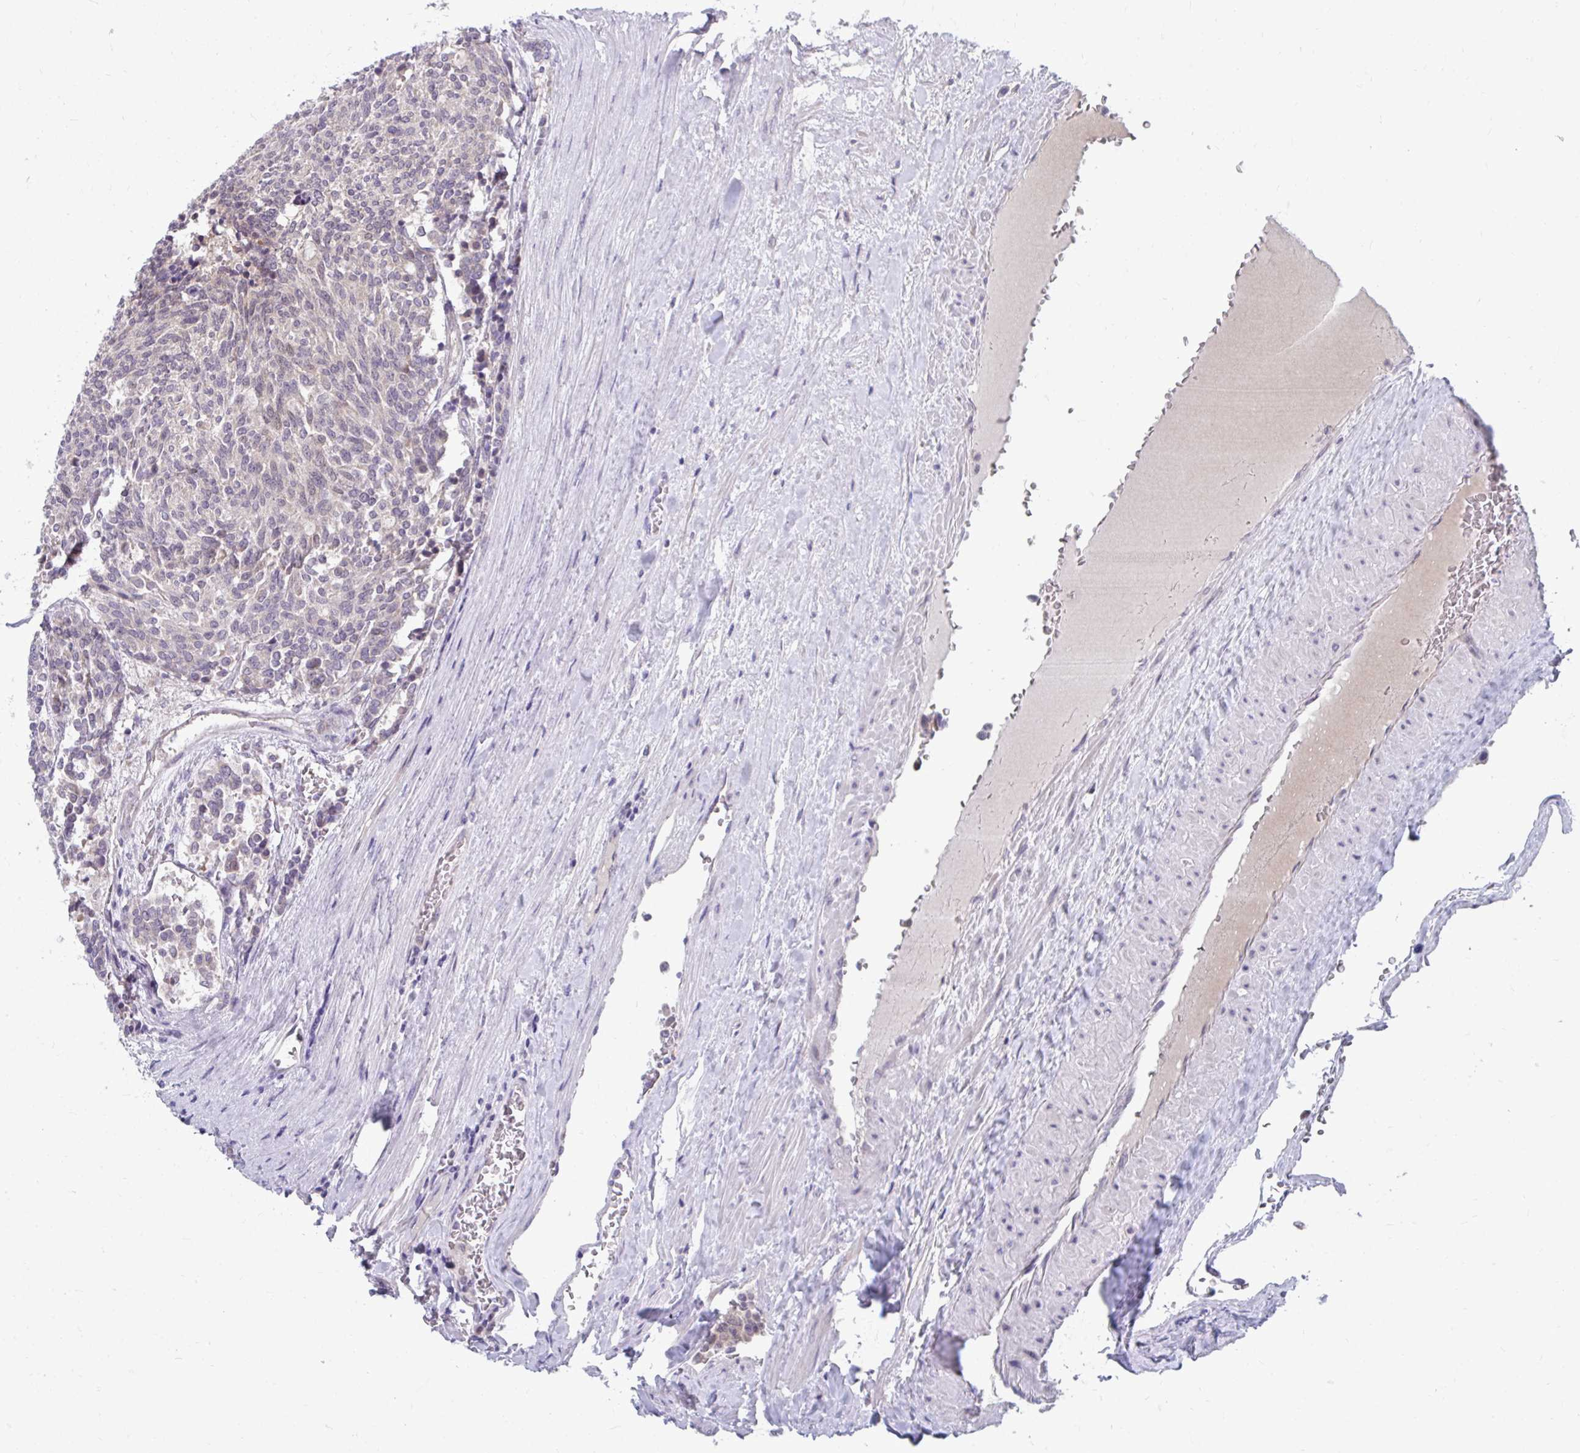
{"staining": {"intensity": "negative", "quantity": "none", "location": "none"}, "tissue": "carcinoid", "cell_type": "Tumor cells", "image_type": "cancer", "snomed": [{"axis": "morphology", "description": "Carcinoid, malignant, NOS"}, {"axis": "topography", "description": "Pancreas"}], "caption": "Histopathology image shows no protein expression in tumor cells of carcinoid tissue. (Brightfield microscopy of DAB (3,3'-diaminobenzidine) immunohistochemistry at high magnification).", "gene": "MROH8", "patient": {"sex": "female", "age": 54}}